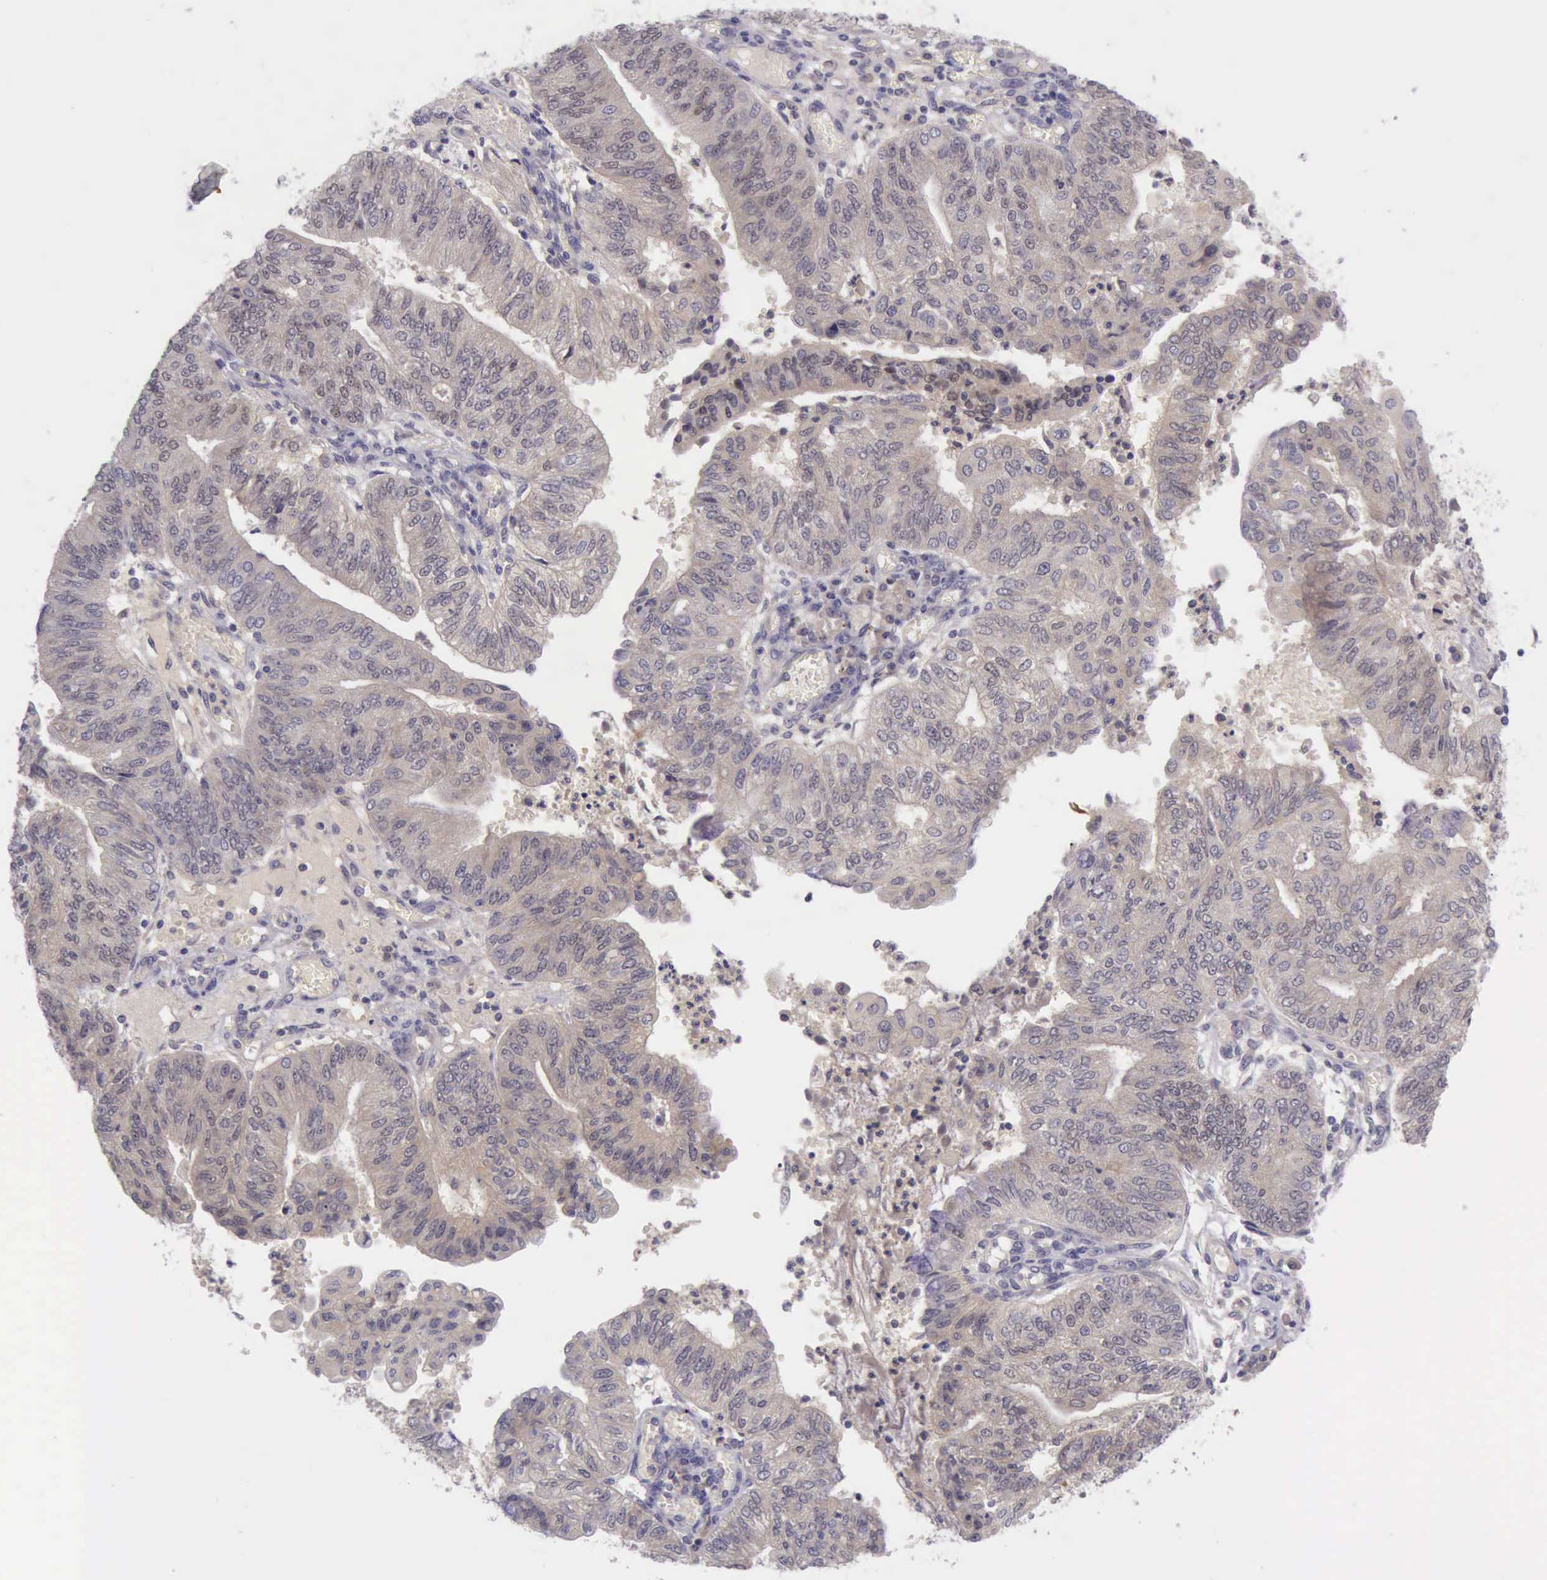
{"staining": {"intensity": "weak", "quantity": ">75%", "location": "cytoplasmic/membranous"}, "tissue": "endometrial cancer", "cell_type": "Tumor cells", "image_type": "cancer", "snomed": [{"axis": "morphology", "description": "Adenocarcinoma, NOS"}, {"axis": "topography", "description": "Endometrium"}], "caption": "Endometrial cancer (adenocarcinoma) was stained to show a protein in brown. There is low levels of weak cytoplasmic/membranous staining in approximately >75% of tumor cells.", "gene": "ARNT2", "patient": {"sex": "female", "age": 59}}